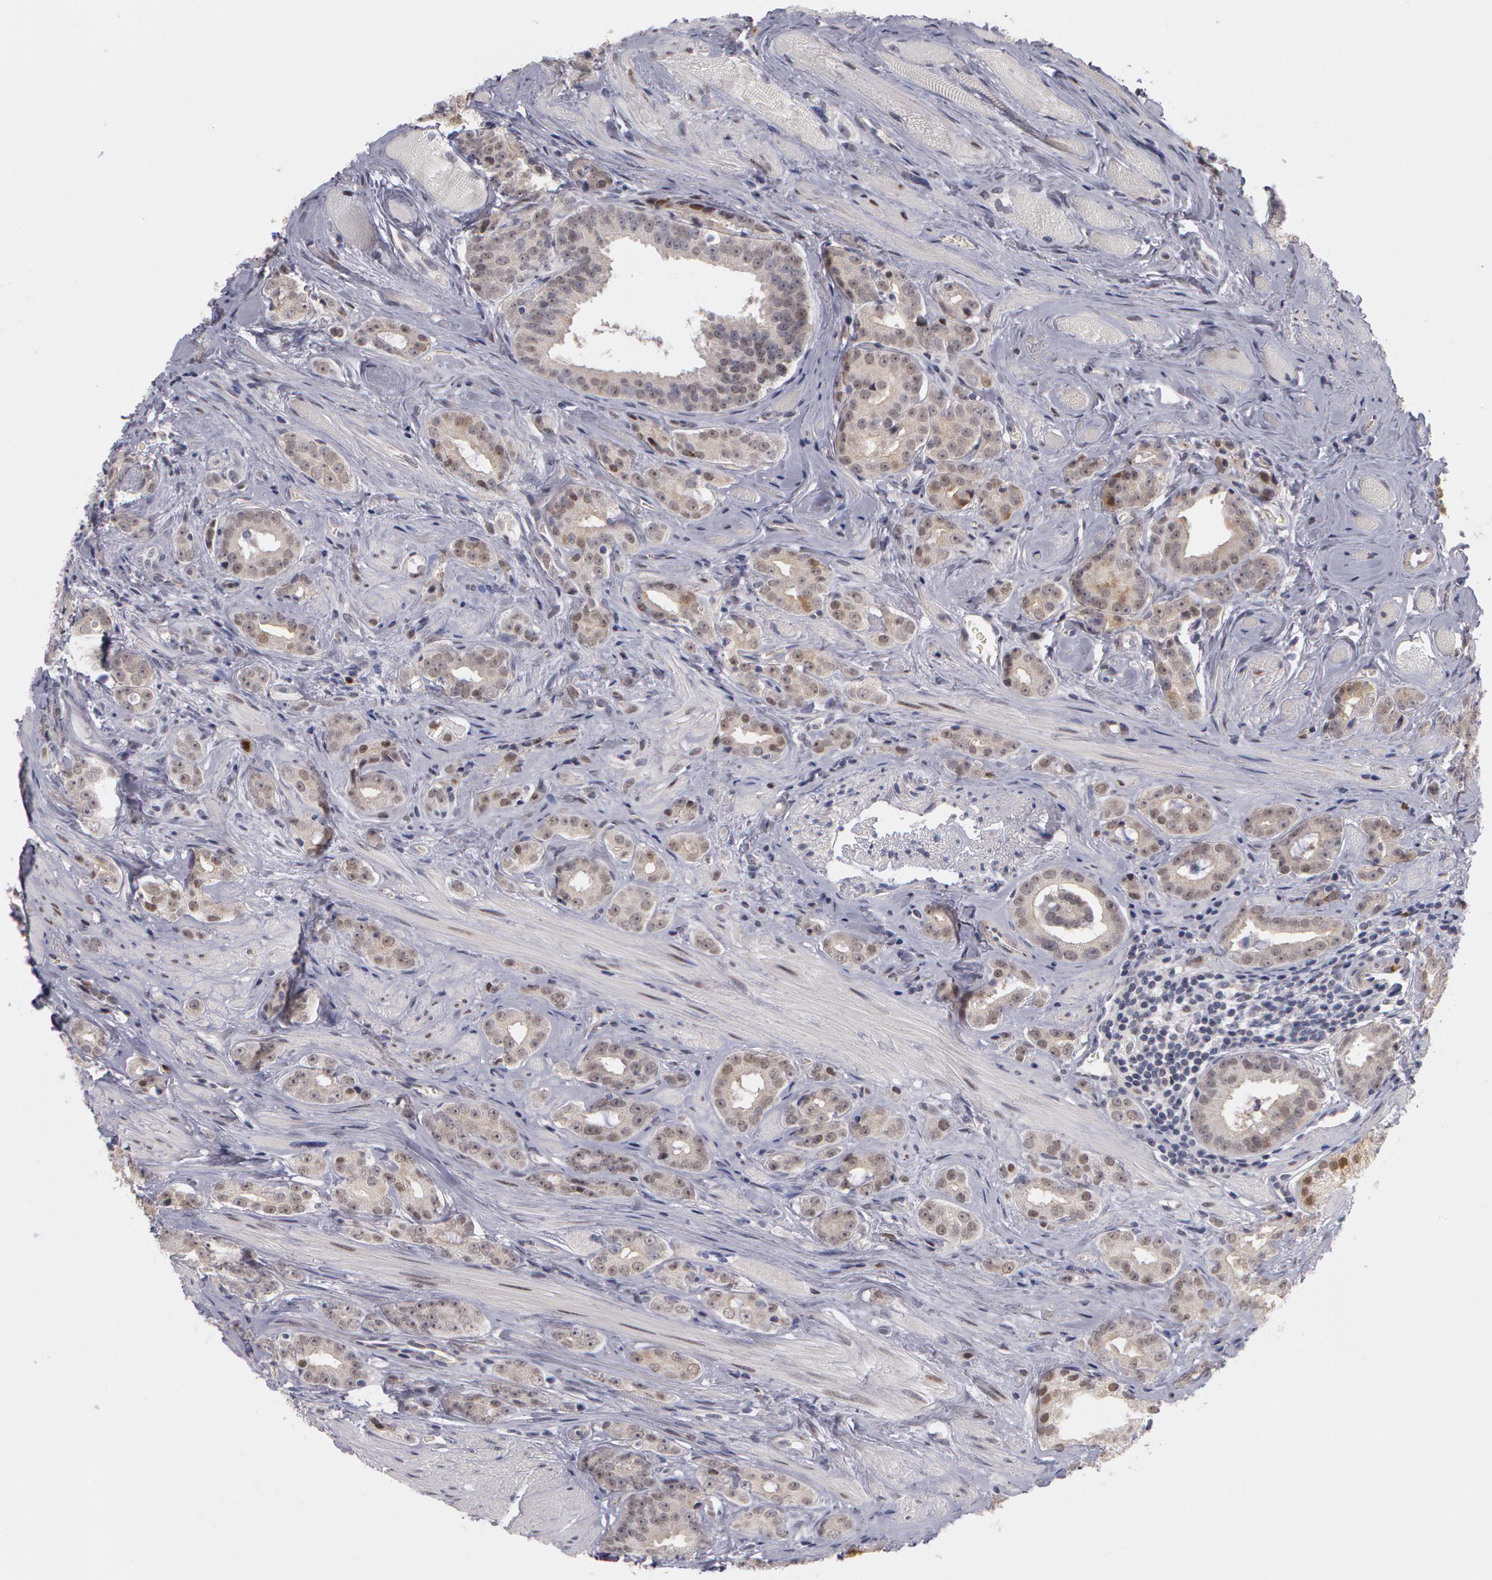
{"staining": {"intensity": "weak", "quantity": "<25%", "location": "nuclear"}, "tissue": "prostate cancer", "cell_type": "Tumor cells", "image_type": "cancer", "snomed": [{"axis": "morphology", "description": "Adenocarcinoma, Medium grade"}, {"axis": "topography", "description": "Prostate"}], "caption": "High power microscopy image of an immunohistochemistry (IHC) photomicrograph of medium-grade adenocarcinoma (prostate), revealing no significant positivity in tumor cells.", "gene": "PRICKLE1", "patient": {"sex": "male", "age": 53}}